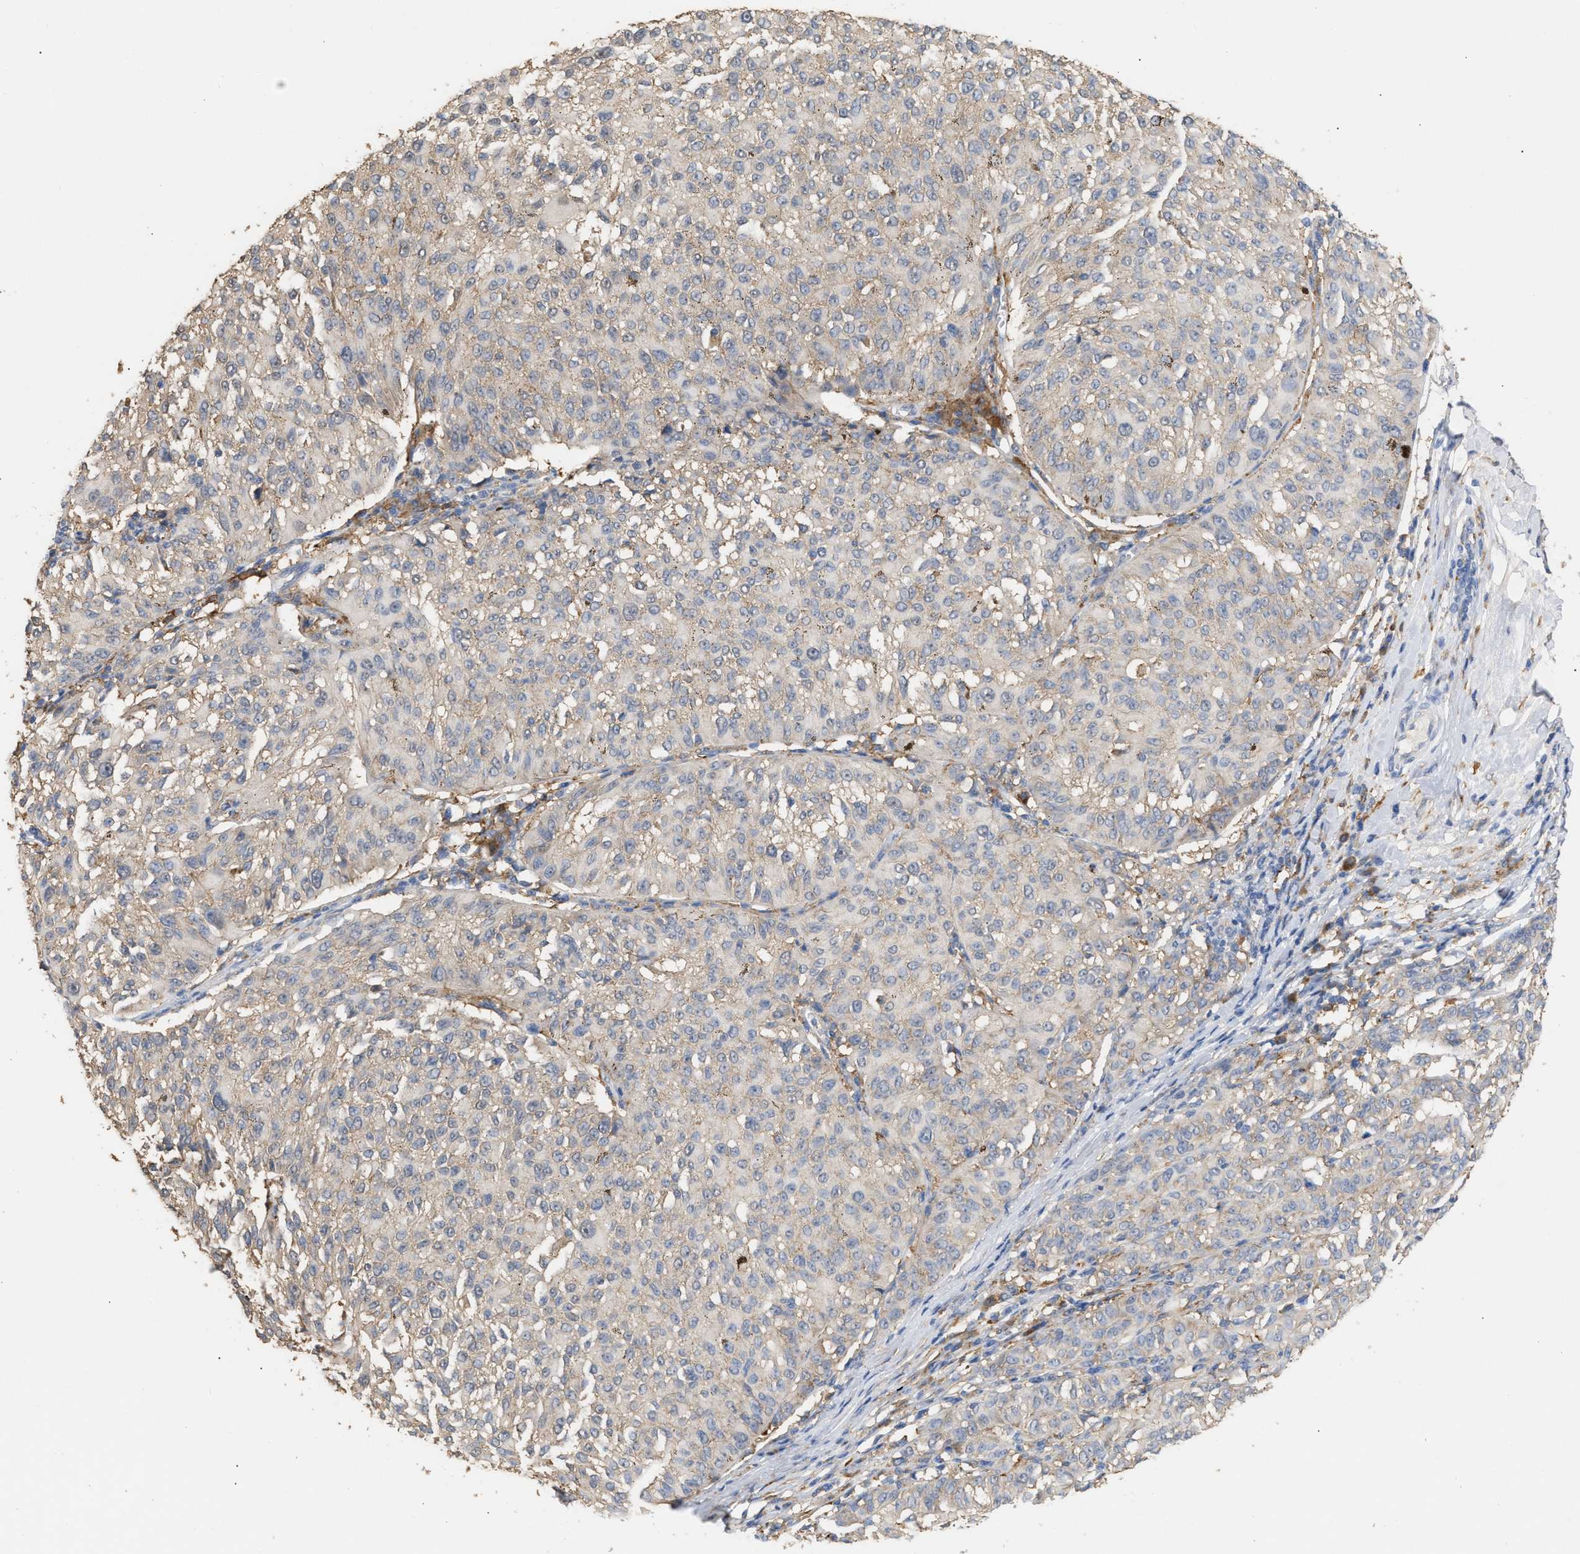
{"staining": {"intensity": "weak", "quantity": ">75%", "location": "cytoplasmic/membranous"}, "tissue": "melanoma", "cell_type": "Tumor cells", "image_type": "cancer", "snomed": [{"axis": "morphology", "description": "Malignant melanoma, NOS"}, {"axis": "topography", "description": "Skin"}], "caption": "The micrograph reveals staining of malignant melanoma, revealing weak cytoplasmic/membranous protein staining (brown color) within tumor cells. (brown staining indicates protein expression, while blue staining denotes nuclei).", "gene": "GCN1", "patient": {"sex": "female", "age": 72}}